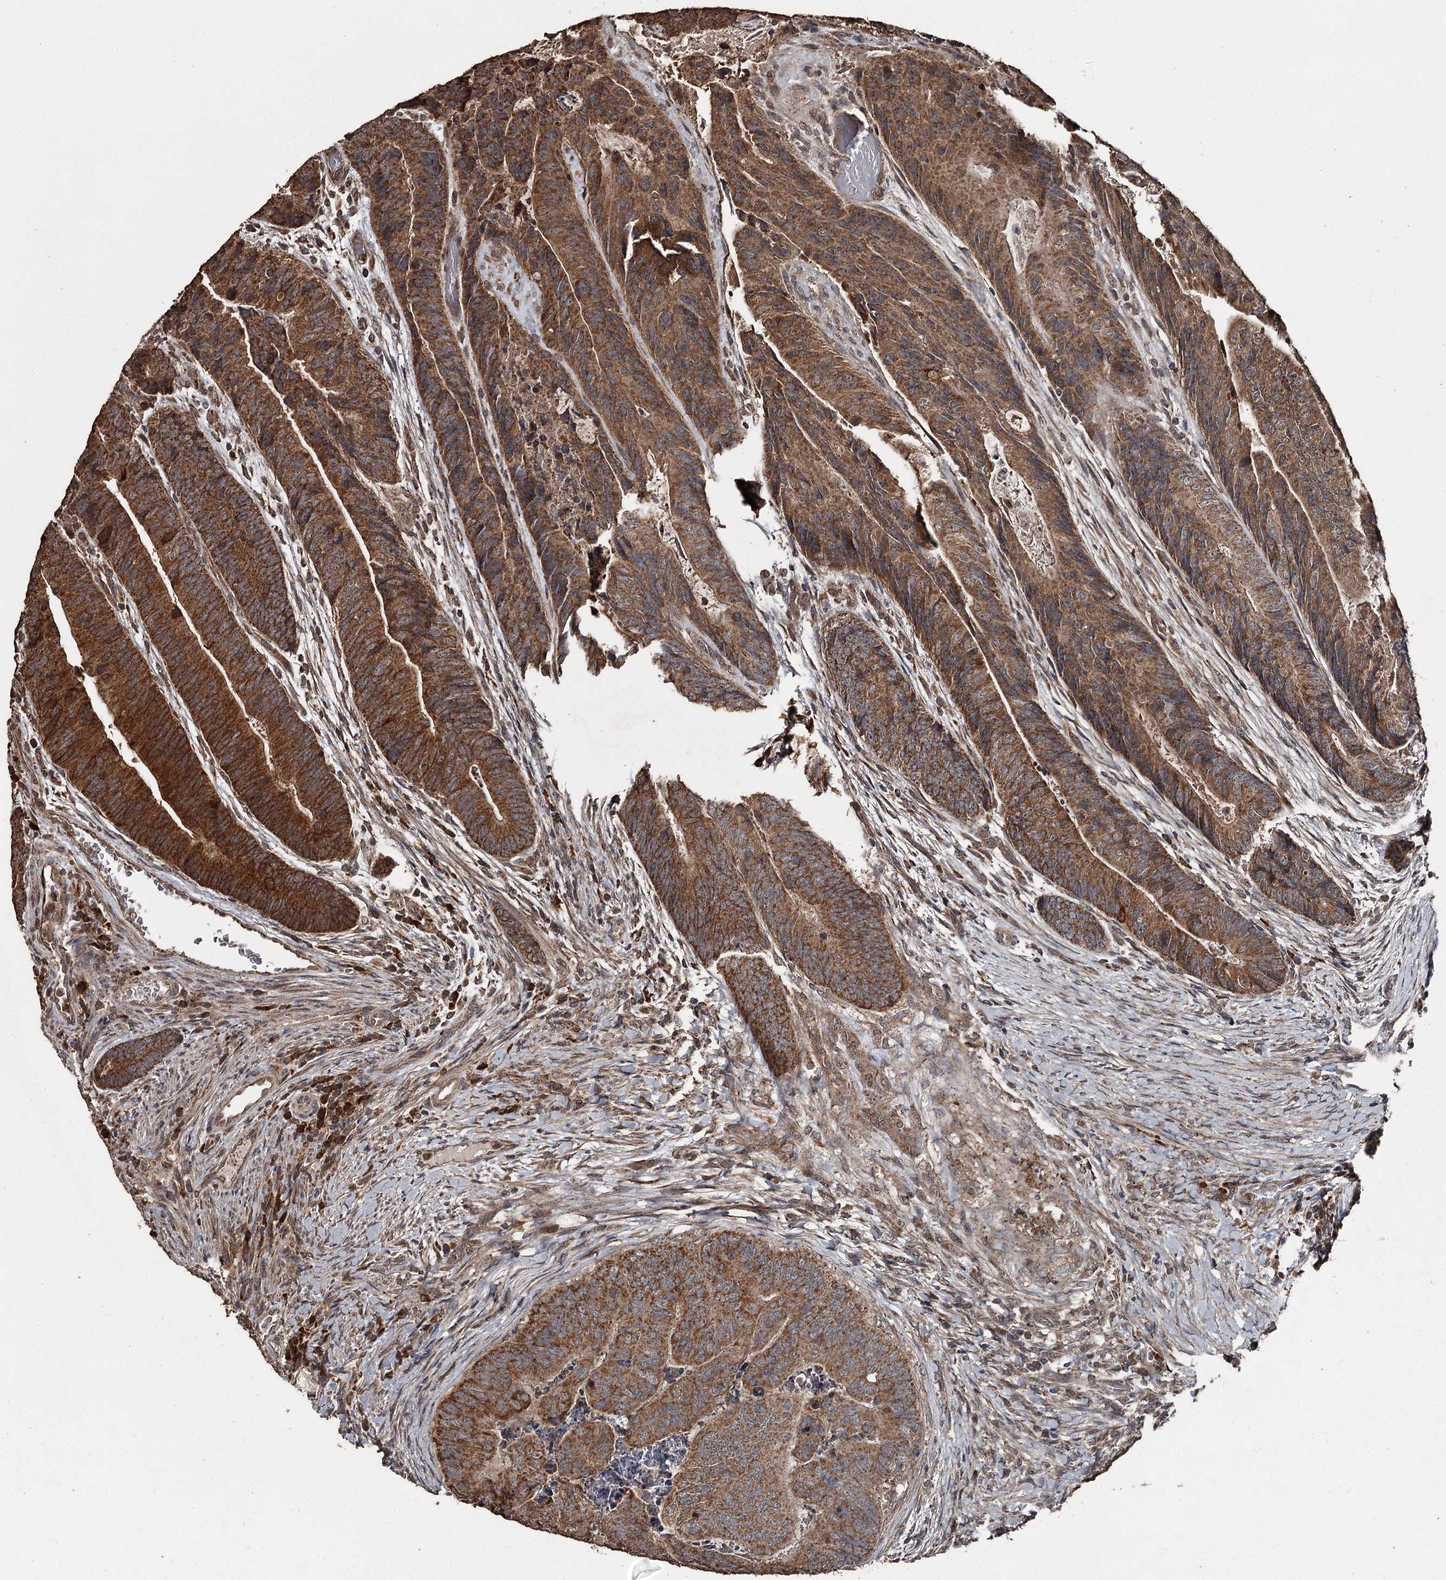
{"staining": {"intensity": "strong", "quantity": ">75%", "location": "cytoplasmic/membranous"}, "tissue": "colorectal cancer", "cell_type": "Tumor cells", "image_type": "cancer", "snomed": [{"axis": "morphology", "description": "Adenocarcinoma, NOS"}, {"axis": "topography", "description": "Colon"}], "caption": "DAB (3,3'-diaminobenzidine) immunohistochemical staining of human adenocarcinoma (colorectal) displays strong cytoplasmic/membranous protein staining in about >75% of tumor cells.", "gene": "WIPI1", "patient": {"sex": "female", "age": 67}}